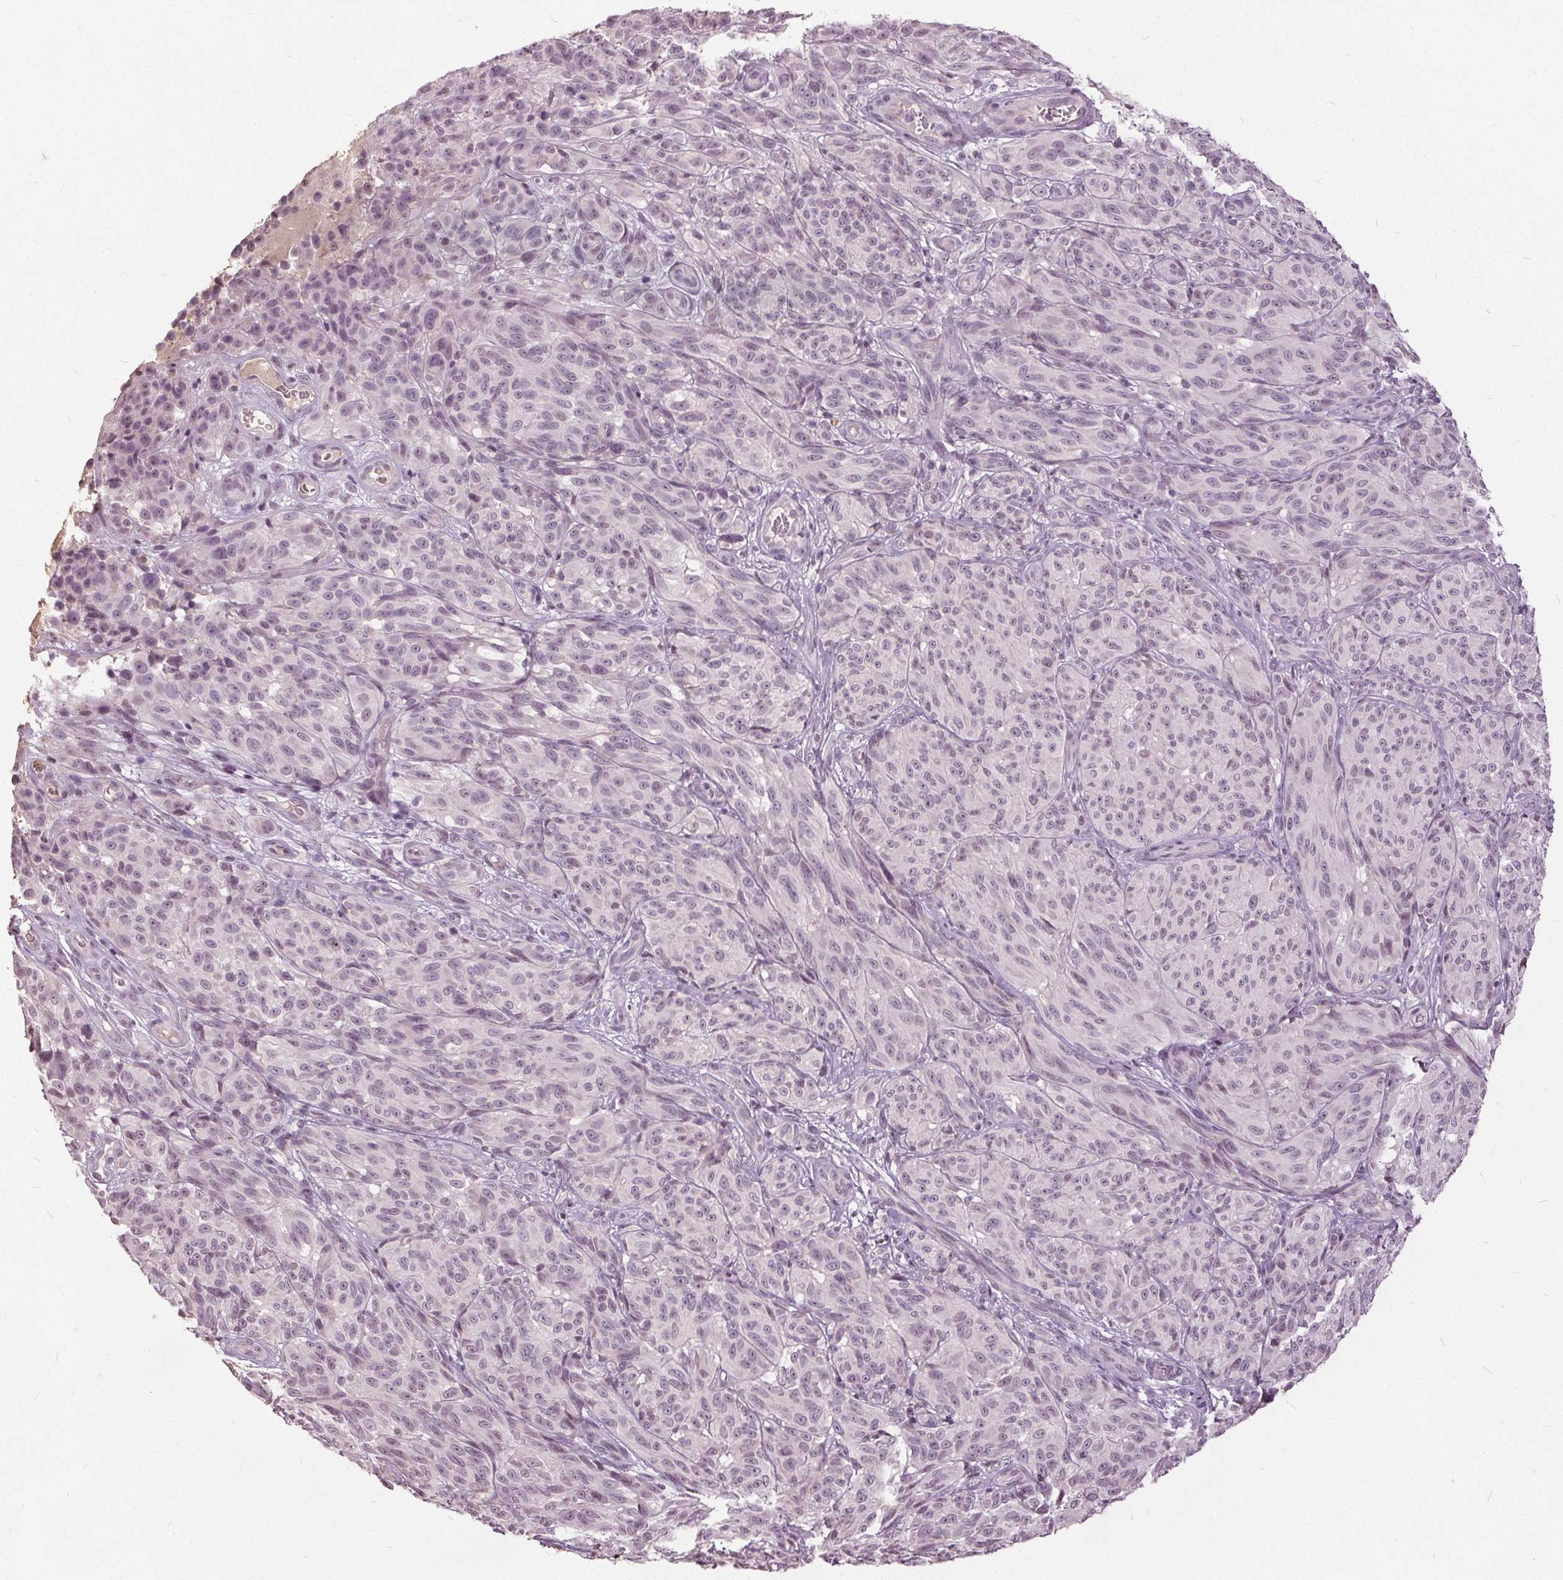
{"staining": {"intensity": "negative", "quantity": "none", "location": "none"}, "tissue": "melanoma", "cell_type": "Tumor cells", "image_type": "cancer", "snomed": [{"axis": "morphology", "description": "Malignant melanoma, NOS"}, {"axis": "topography", "description": "Skin"}], "caption": "Tumor cells show no significant protein staining in malignant melanoma.", "gene": "CXCL16", "patient": {"sex": "female", "age": 85}}